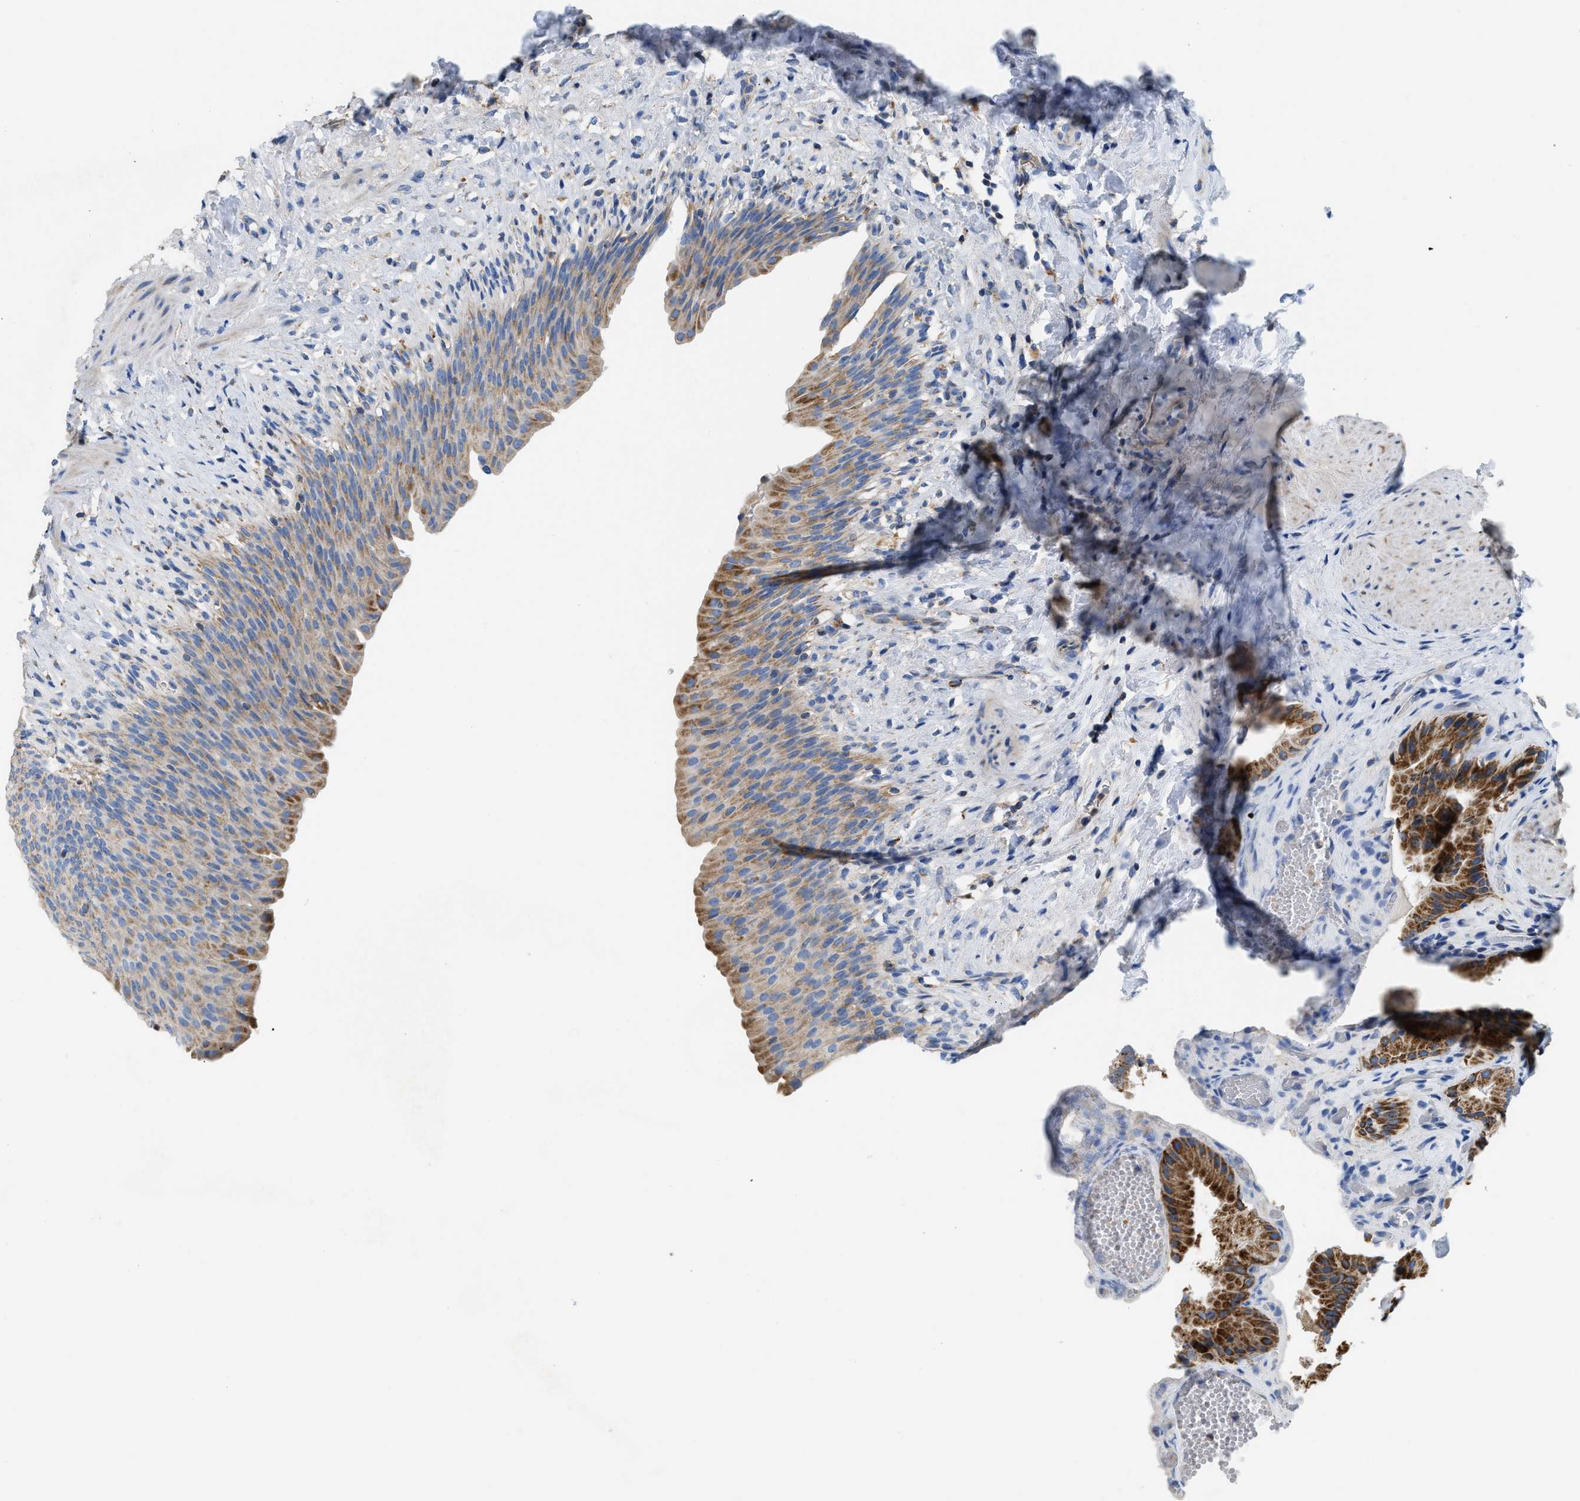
{"staining": {"intensity": "moderate", "quantity": ">75%", "location": "cytoplasmic/membranous"}, "tissue": "gallbladder", "cell_type": "Glandular cells", "image_type": "normal", "snomed": [{"axis": "morphology", "description": "Normal tissue, NOS"}, {"axis": "topography", "description": "Gallbladder"}], "caption": "Unremarkable gallbladder shows moderate cytoplasmic/membranous expression in about >75% of glandular cells, visualized by immunohistochemistry.", "gene": "SLC25A13", "patient": {"sex": "male", "age": 49}}